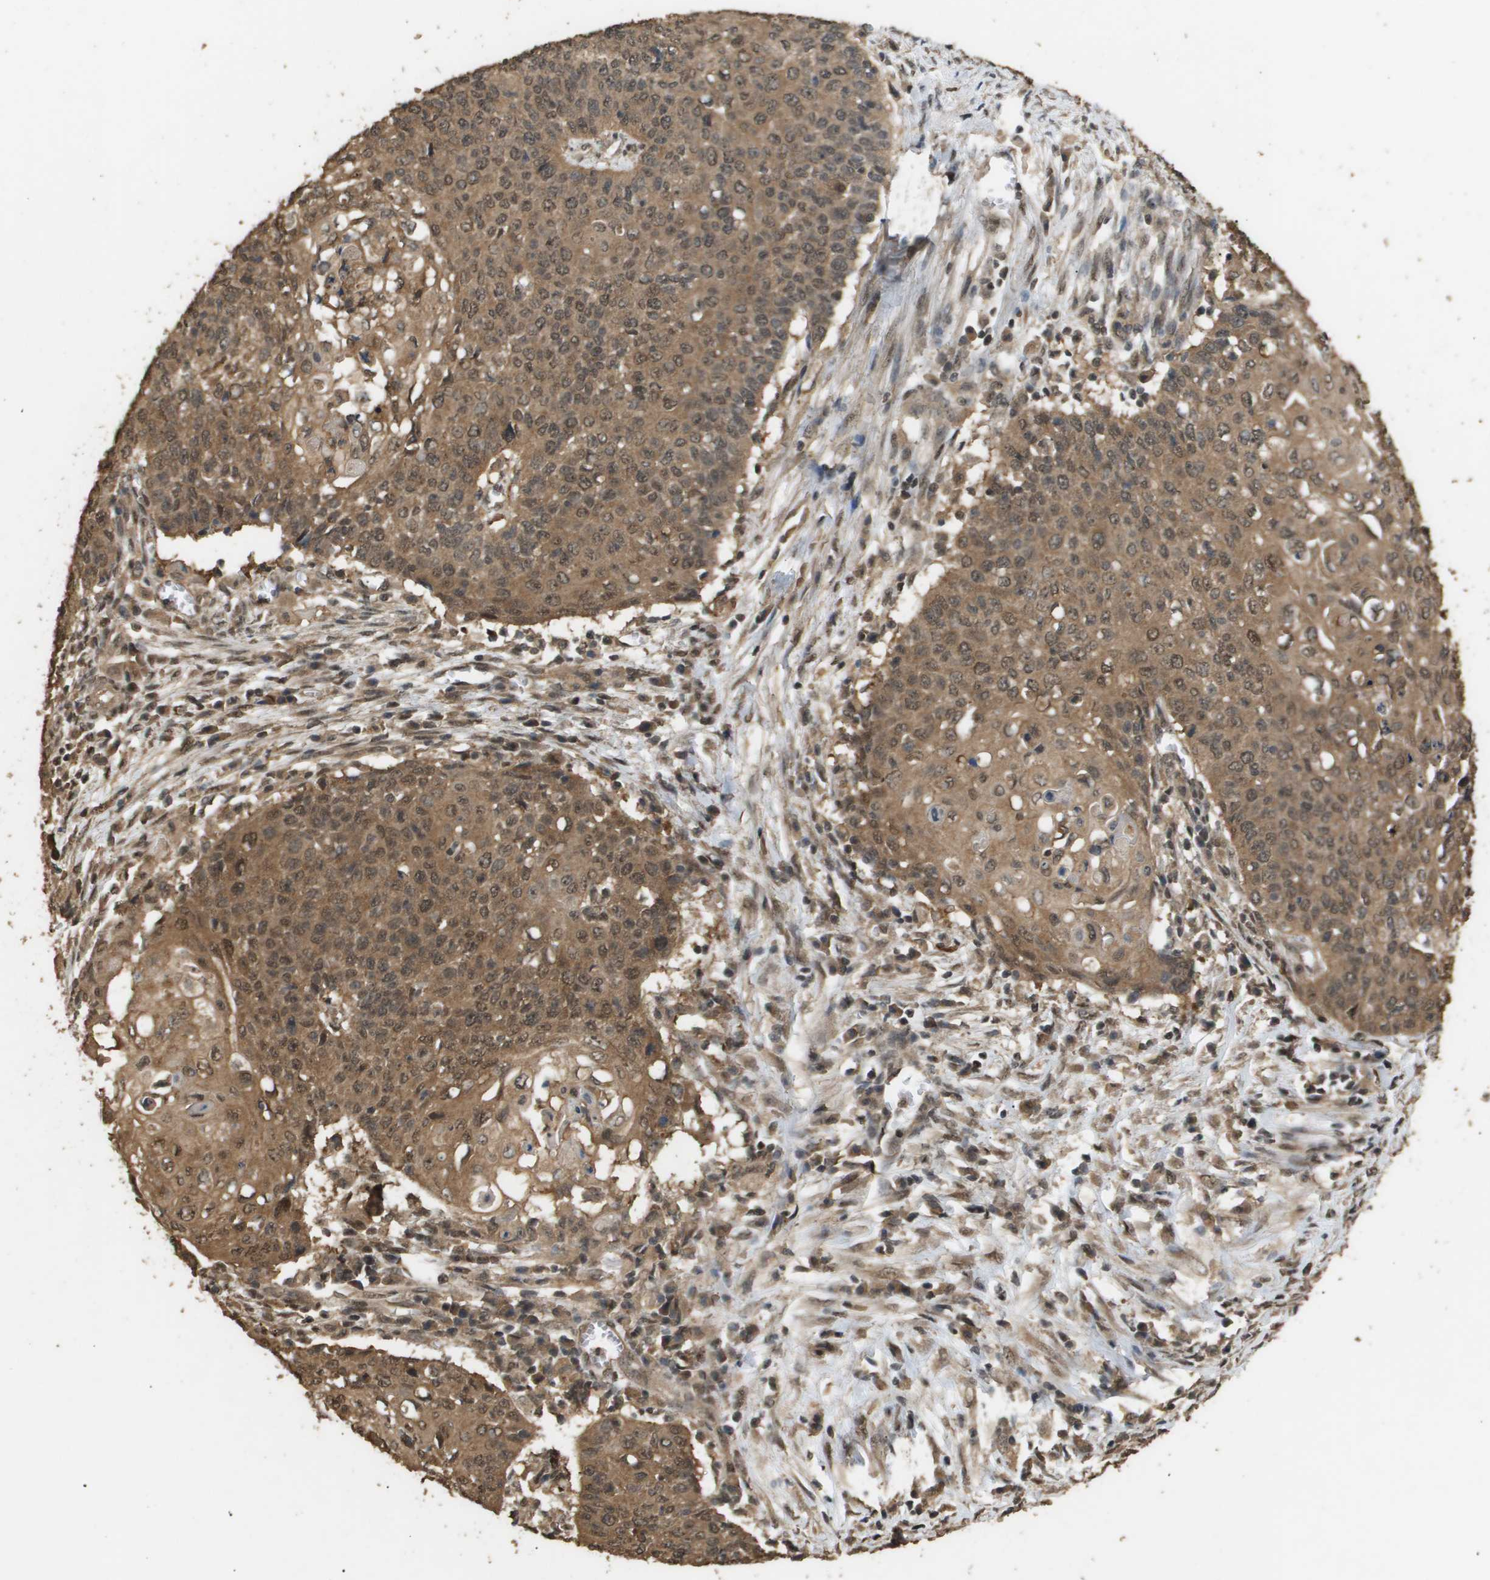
{"staining": {"intensity": "moderate", "quantity": ">75%", "location": "cytoplasmic/membranous,nuclear"}, "tissue": "cervical cancer", "cell_type": "Tumor cells", "image_type": "cancer", "snomed": [{"axis": "morphology", "description": "Squamous cell carcinoma, NOS"}, {"axis": "topography", "description": "Cervix"}], "caption": "Cervical cancer (squamous cell carcinoma) tissue exhibits moderate cytoplasmic/membranous and nuclear expression in about >75% of tumor cells, visualized by immunohistochemistry. Immunohistochemistry stains the protein of interest in brown and the nuclei are stained blue.", "gene": "ING1", "patient": {"sex": "female", "age": 39}}